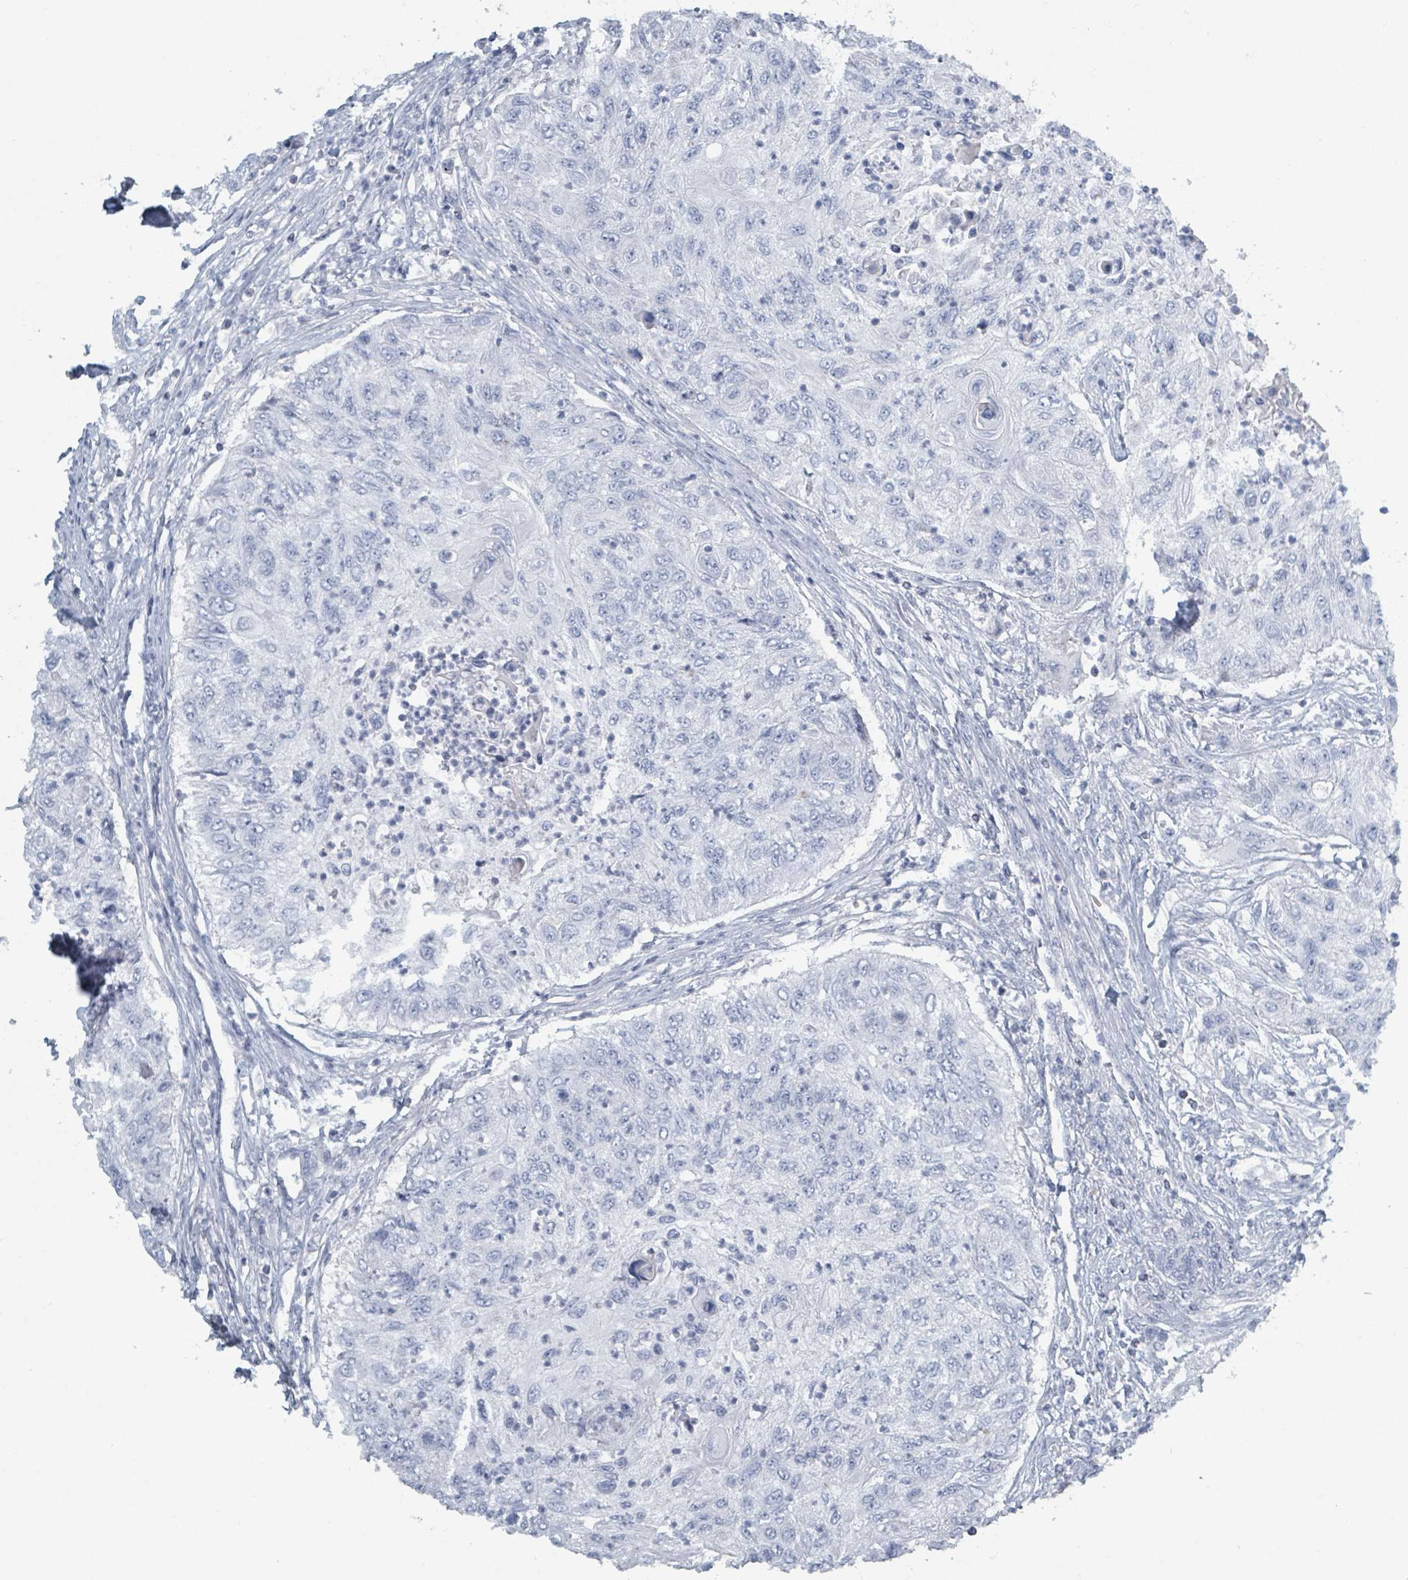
{"staining": {"intensity": "negative", "quantity": "none", "location": "none"}, "tissue": "urothelial cancer", "cell_type": "Tumor cells", "image_type": "cancer", "snomed": [{"axis": "morphology", "description": "Urothelial carcinoma, High grade"}, {"axis": "topography", "description": "Urinary bladder"}], "caption": "Human urothelial cancer stained for a protein using IHC shows no staining in tumor cells.", "gene": "HEATR5A", "patient": {"sex": "female", "age": 60}}